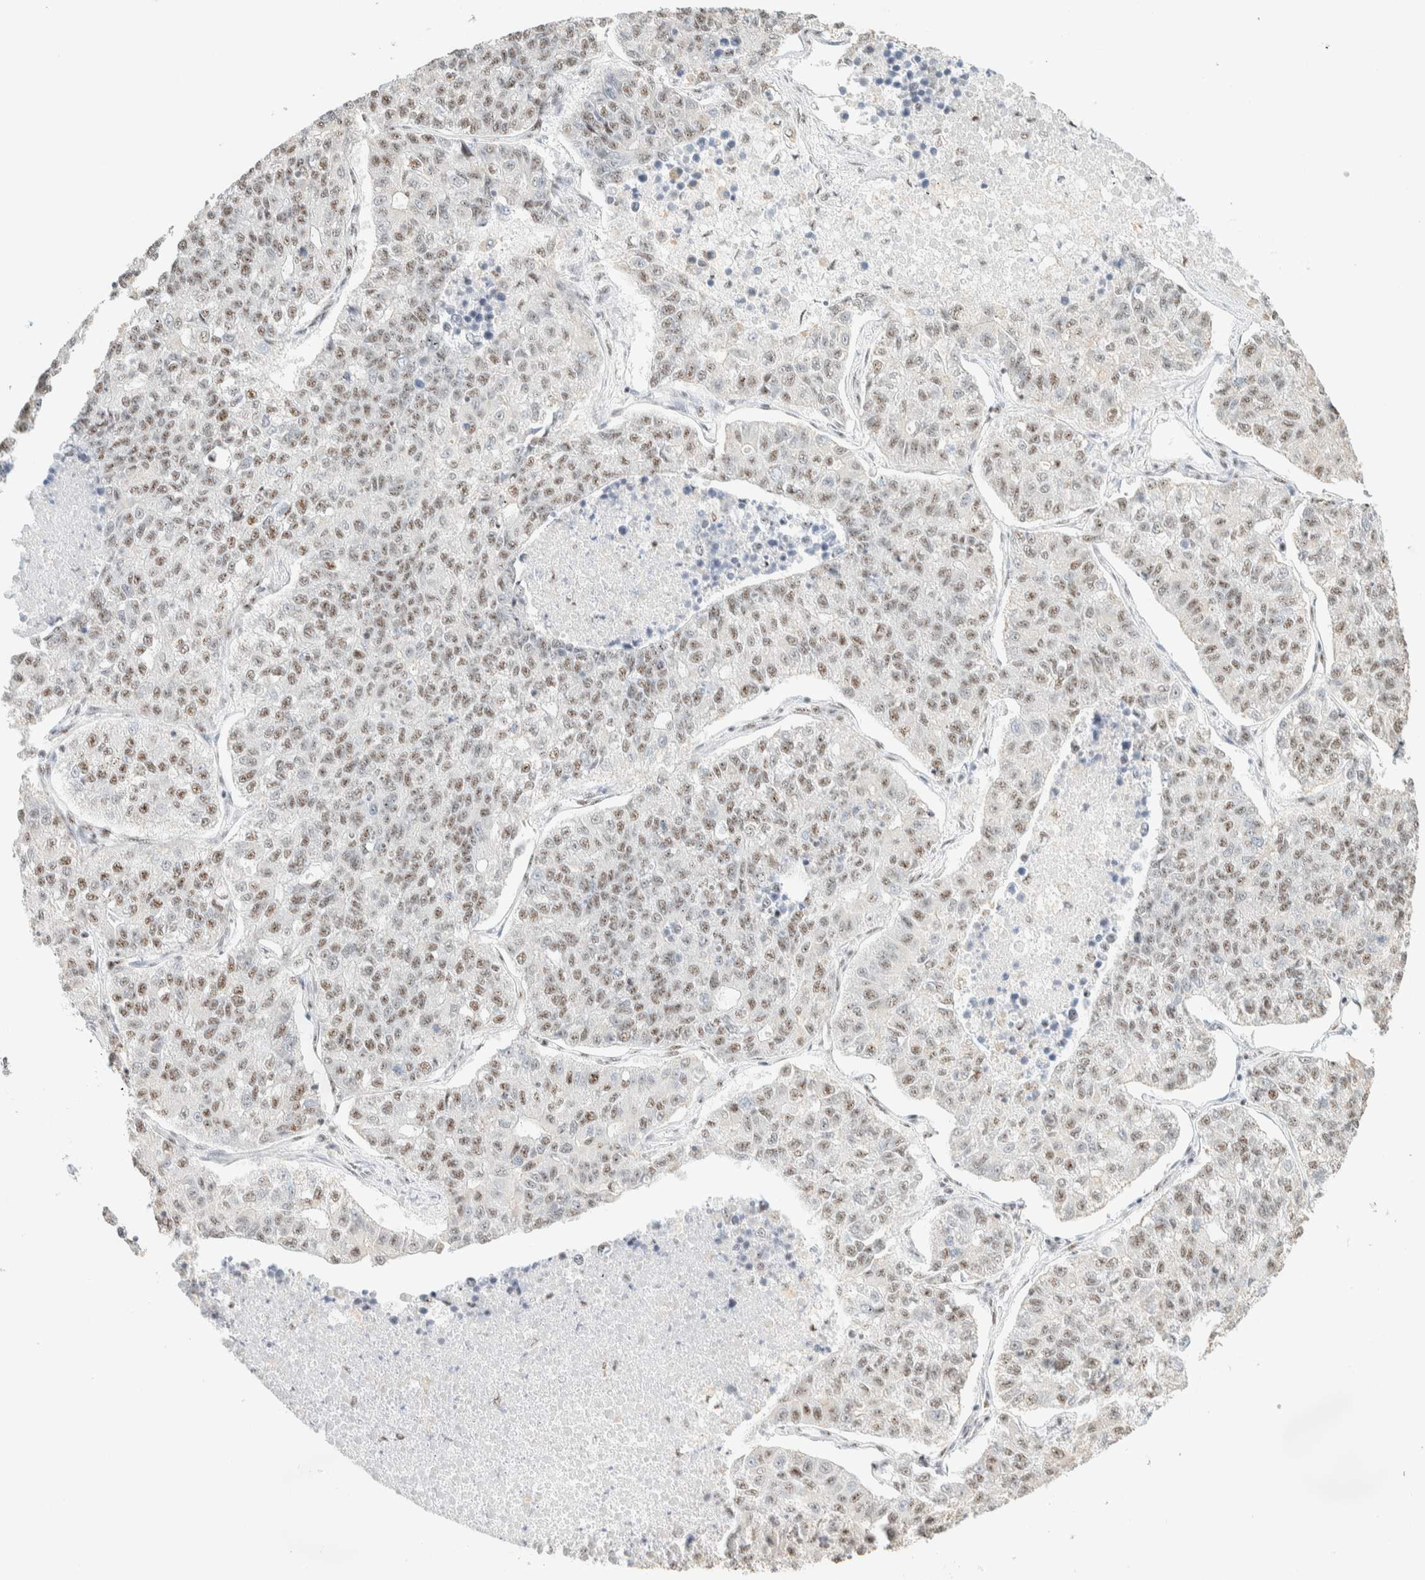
{"staining": {"intensity": "weak", "quantity": ">75%", "location": "nuclear"}, "tissue": "lung cancer", "cell_type": "Tumor cells", "image_type": "cancer", "snomed": [{"axis": "morphology", "description": "Adenocarcinoma, NOS"}, {"axis": "topography", "description": "Lung"}], "caption": "Immunohistochemistry of adenocarcinoma (lung) reveals low levels of weak nuclear positivity in about >75% of tumor cells. The protein of interest is shown in brown color, while the nuclei are stained blue.", "gene": "SON", "patient": {"sex": "male", "age": 49}}